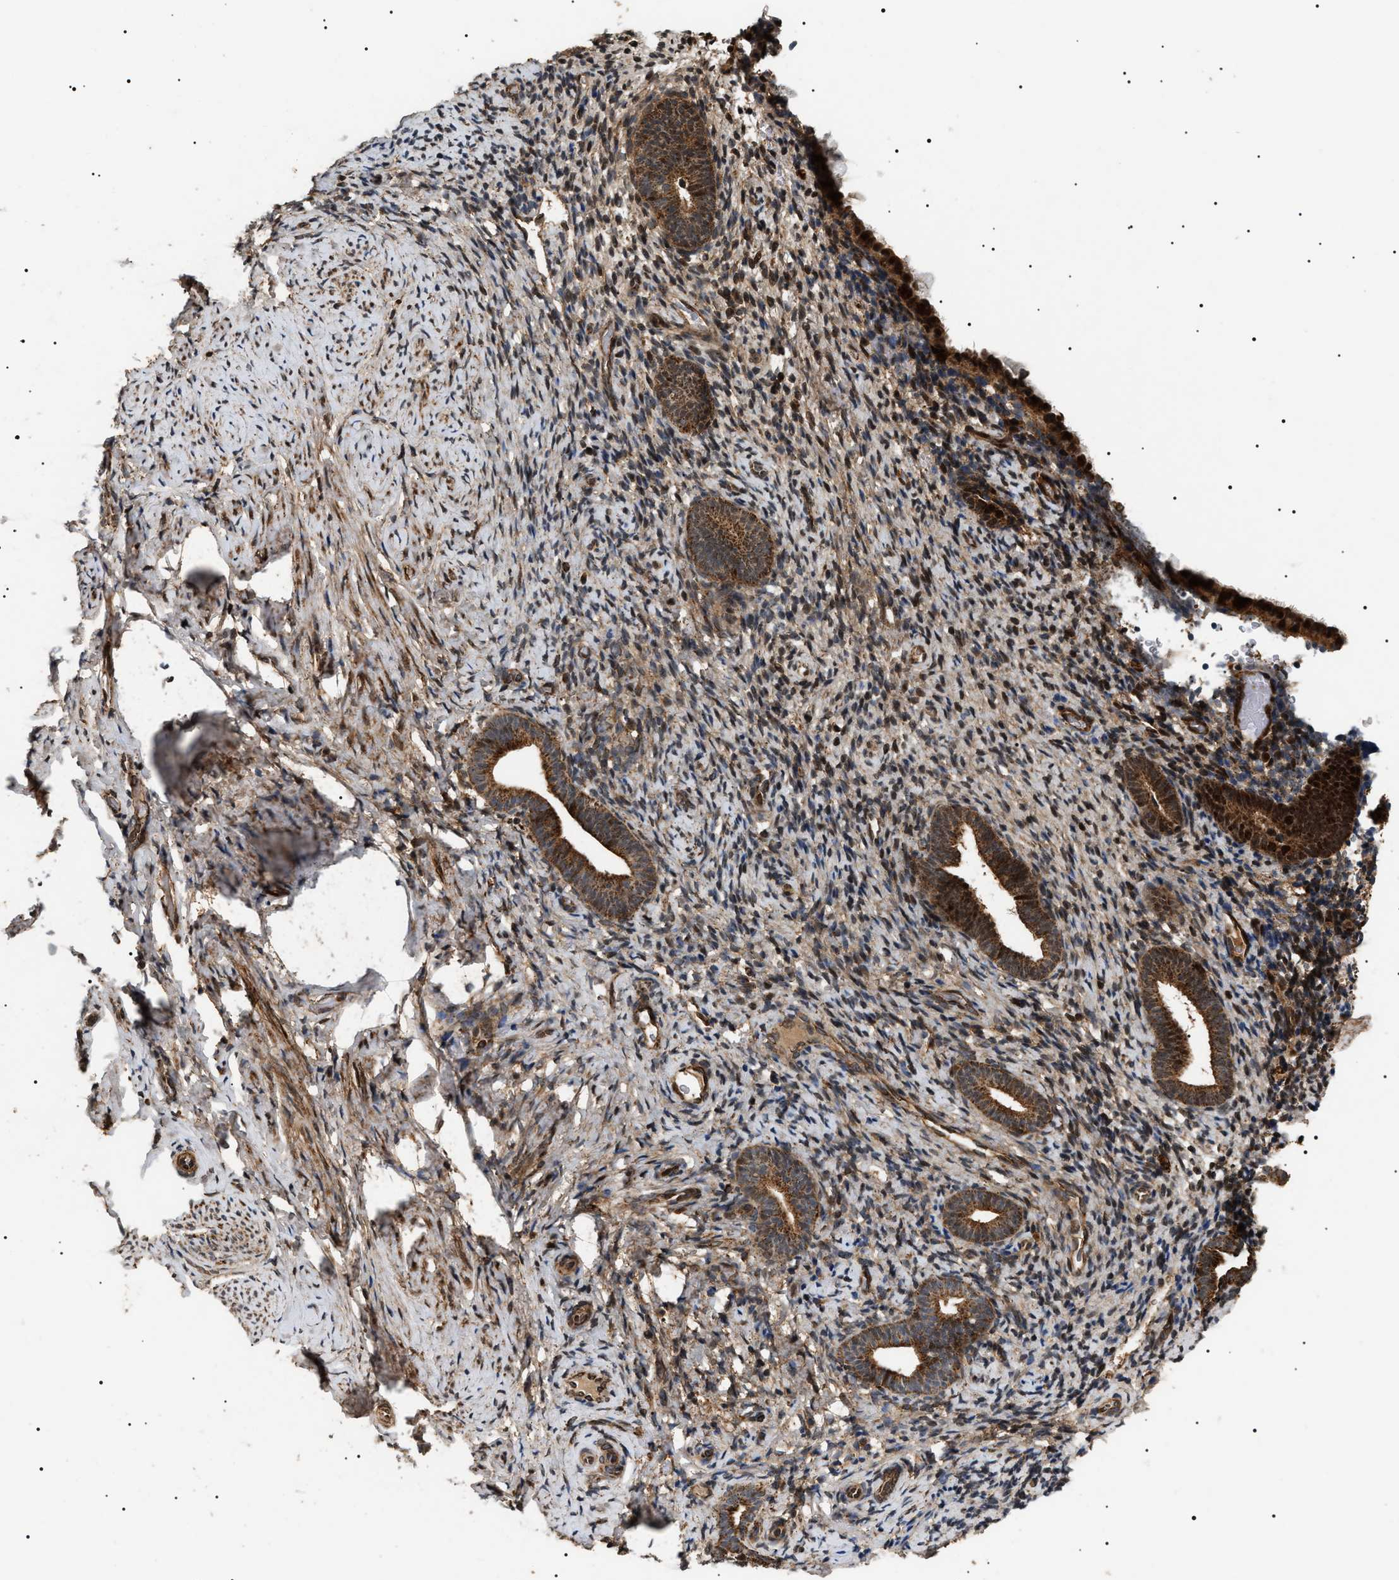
{"staining": {"intensity": "moderate", "quantity": "25%-75%", "location": "nuclear"}, "tissue": "endometrium", "cell_type": "Cells in endometrial stroma", "image_type": "normal", "snomed": [{"axis": "morphology", "description": "Normal tissue, NOS"}, {"axis": "topography", "description": "Endometrium"}], "caption": "Moderate nuclear staining for a protein is appreciated in about 25%-75% of cells in endometrial stroma of normal endometrium using immunohistochemistry (IHC).", "gene": "ZBTB26", "patient": {"sex": "female", "age": 51}}